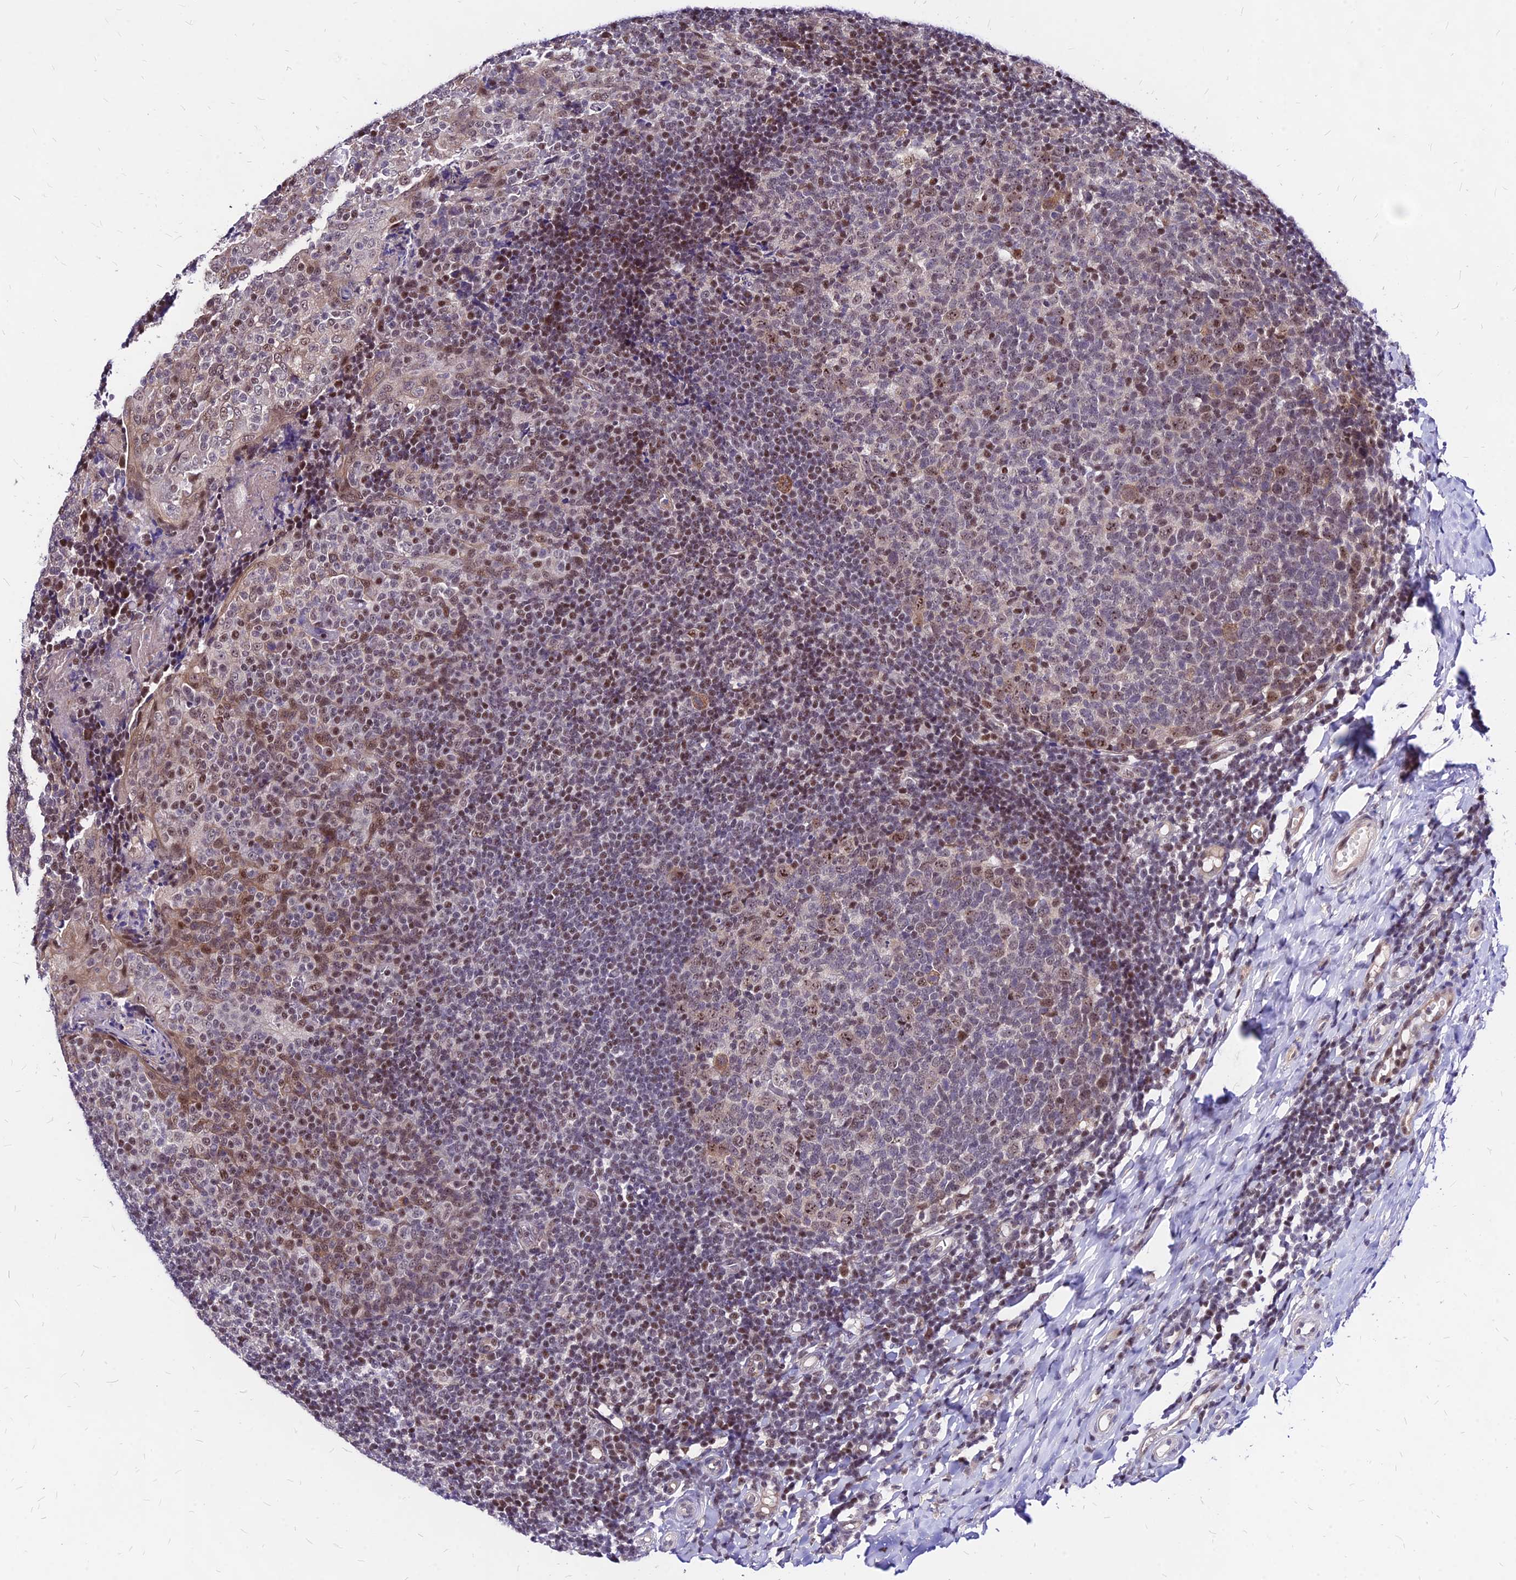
{"staining": {"intensity": "moderate", "quantity": "<25%", "location": "nuclear"}, "tissue": "tonsil", "cell_type": "Germinal center cells", "image_type": "normal", "snomed": [{"axis": "morphology", "description": "Normal tissue, NOS"}, {"axis": "topography", "description": "Tonsil"}], "caption": "A histopathology image of tonsil stained for a protein demonstrates moderate nuclear brown staining in germinal center cells.", "gene": "DDX55", "patient": {"sex": "female", "age": 19}}